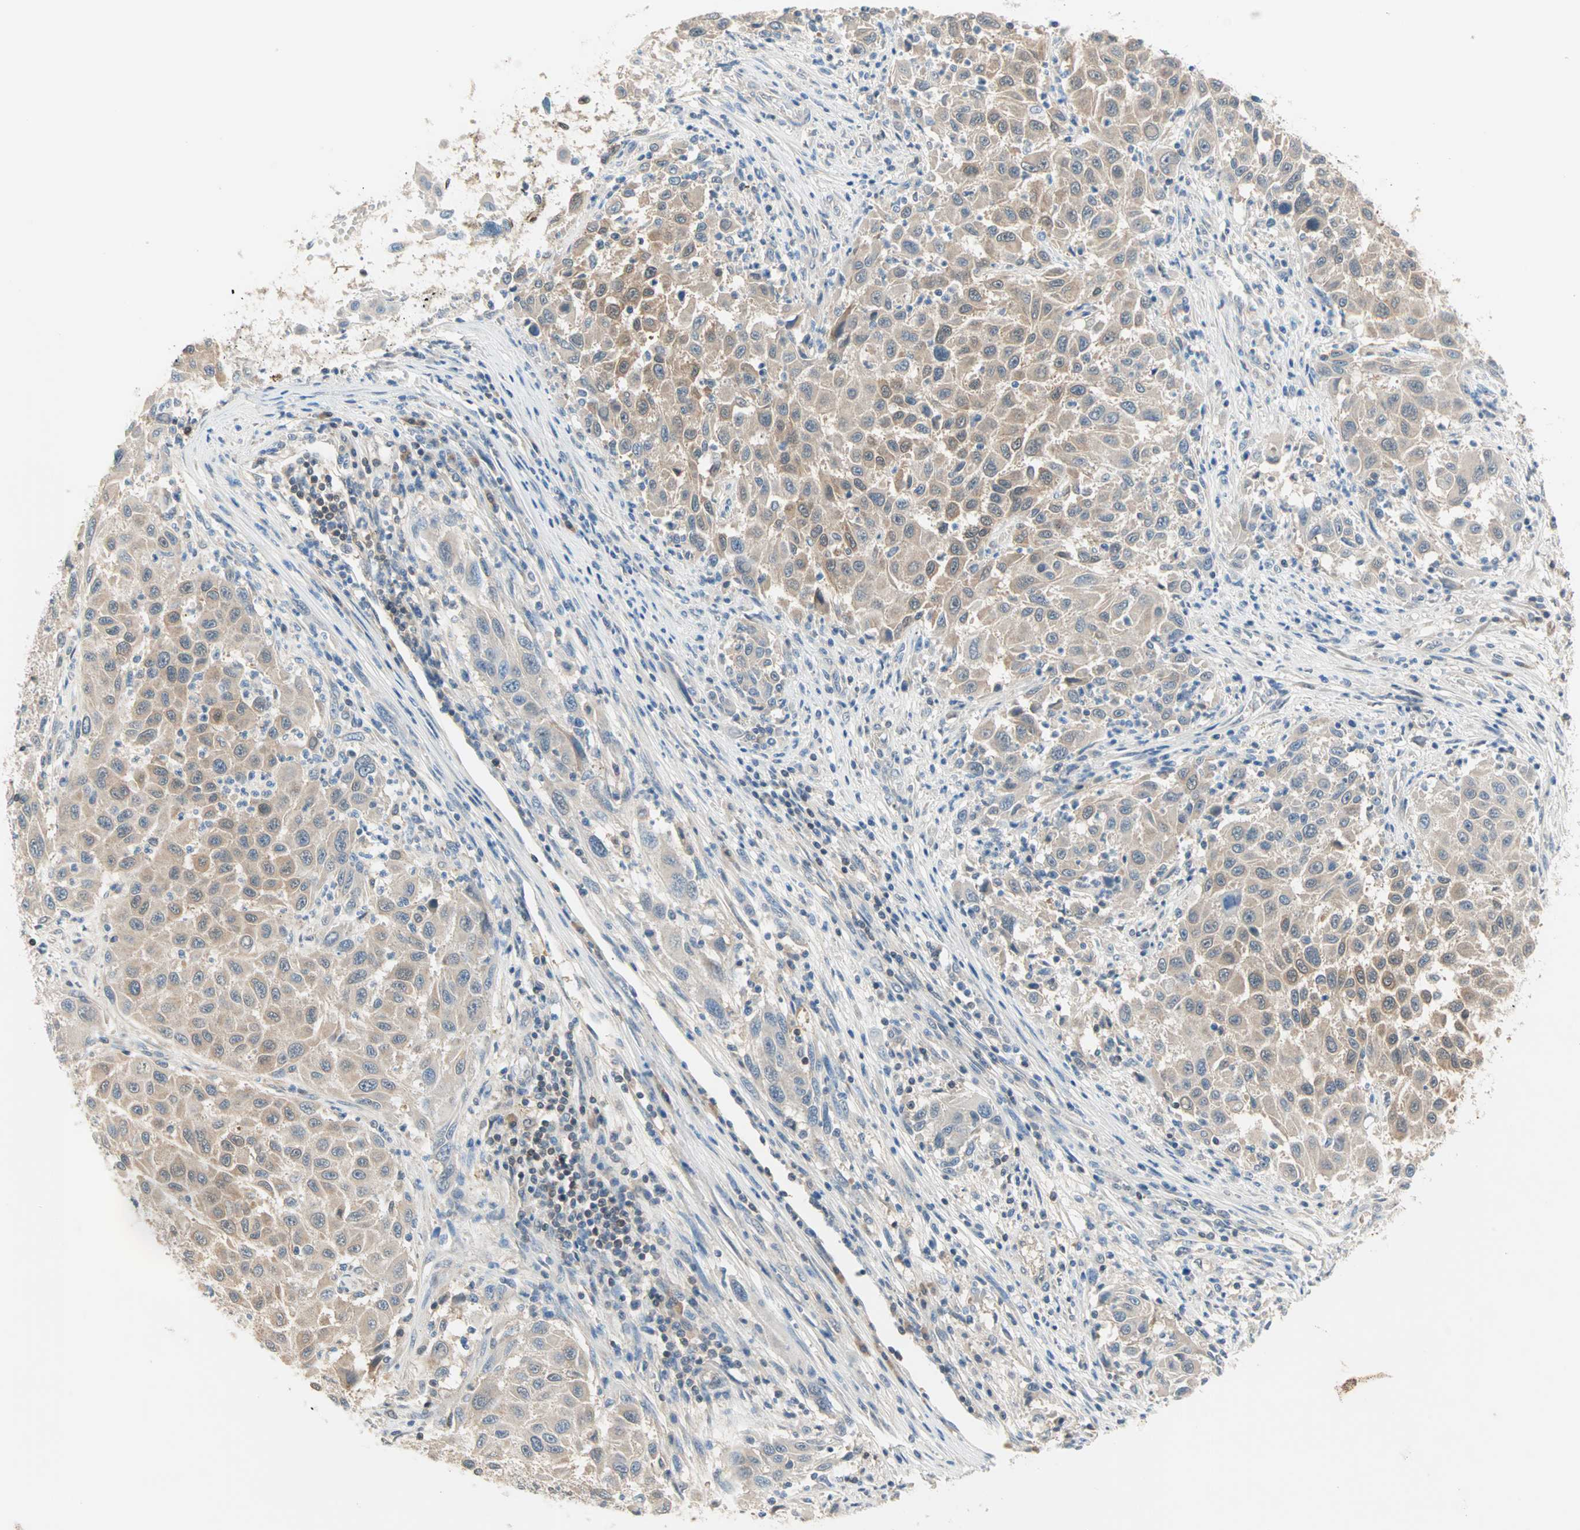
{"staining": {"intensity": "weak", "quantity": ">75%", "location": "cytoplasmic/membranous"}, "tissue": "melanoma", "cell_type": "Tumor cells", "image_type": "cancer", "snomed": [{"axis": "morphology", "description": "Malignant melanoma, Metastatic site"}, {"axis": "topography", "description": "Lymph node"}], "caption": "Malignant melanoma (metastatic site) stained with immunohistochemistry exhibits weak cytoplasmic/membranous staining in approximately >75% of tumor cells. The staining is performed using DAB (3,3'-diaminobenzidine) brown chromogen to label protein expression. The nuclei are counter-stained blue using hematoxylin.", "gene": "MPI", "patient": {"sex": "male", "age": 61}}